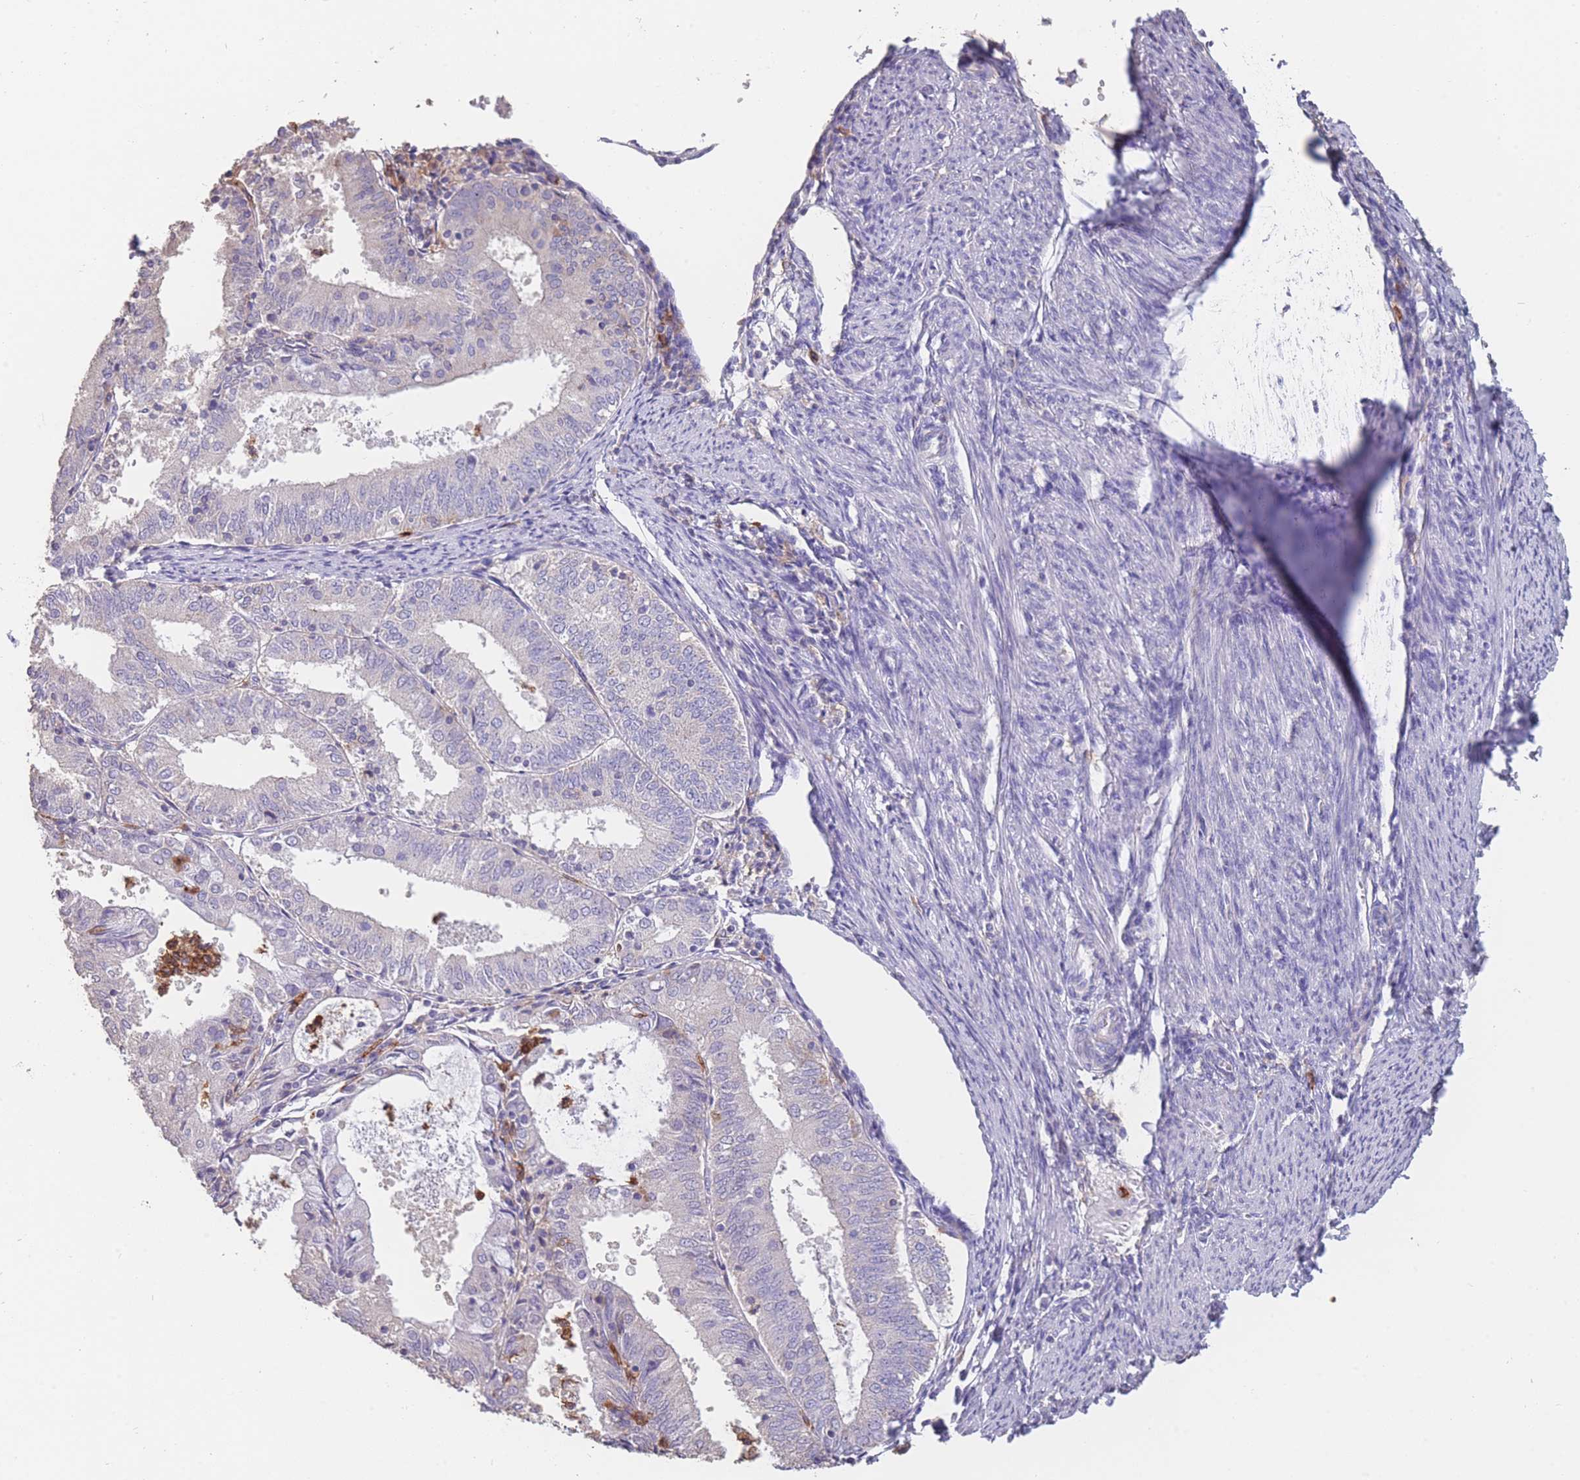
{"staining": {"intensity": "negative", "quantity": "none", "location": "none"}, "tissue": "endometrial cancer", "cell_type": "Tumor cells", "image_type": "cancer", "snomed": [{"axis": "morphology", "description": "Adenocarcinoma, NOS"}, {"axis": "topography", "description": "Endometrium"}], "caption": "IHC histopathology image of neoplastic tissue: human adenocarcinoma (endometrial) stained with DAB demonstrates no significant protein staining in tumor cells.", "gene": "CLEC12A", "patient": {"sex": "female", "age": 57}}